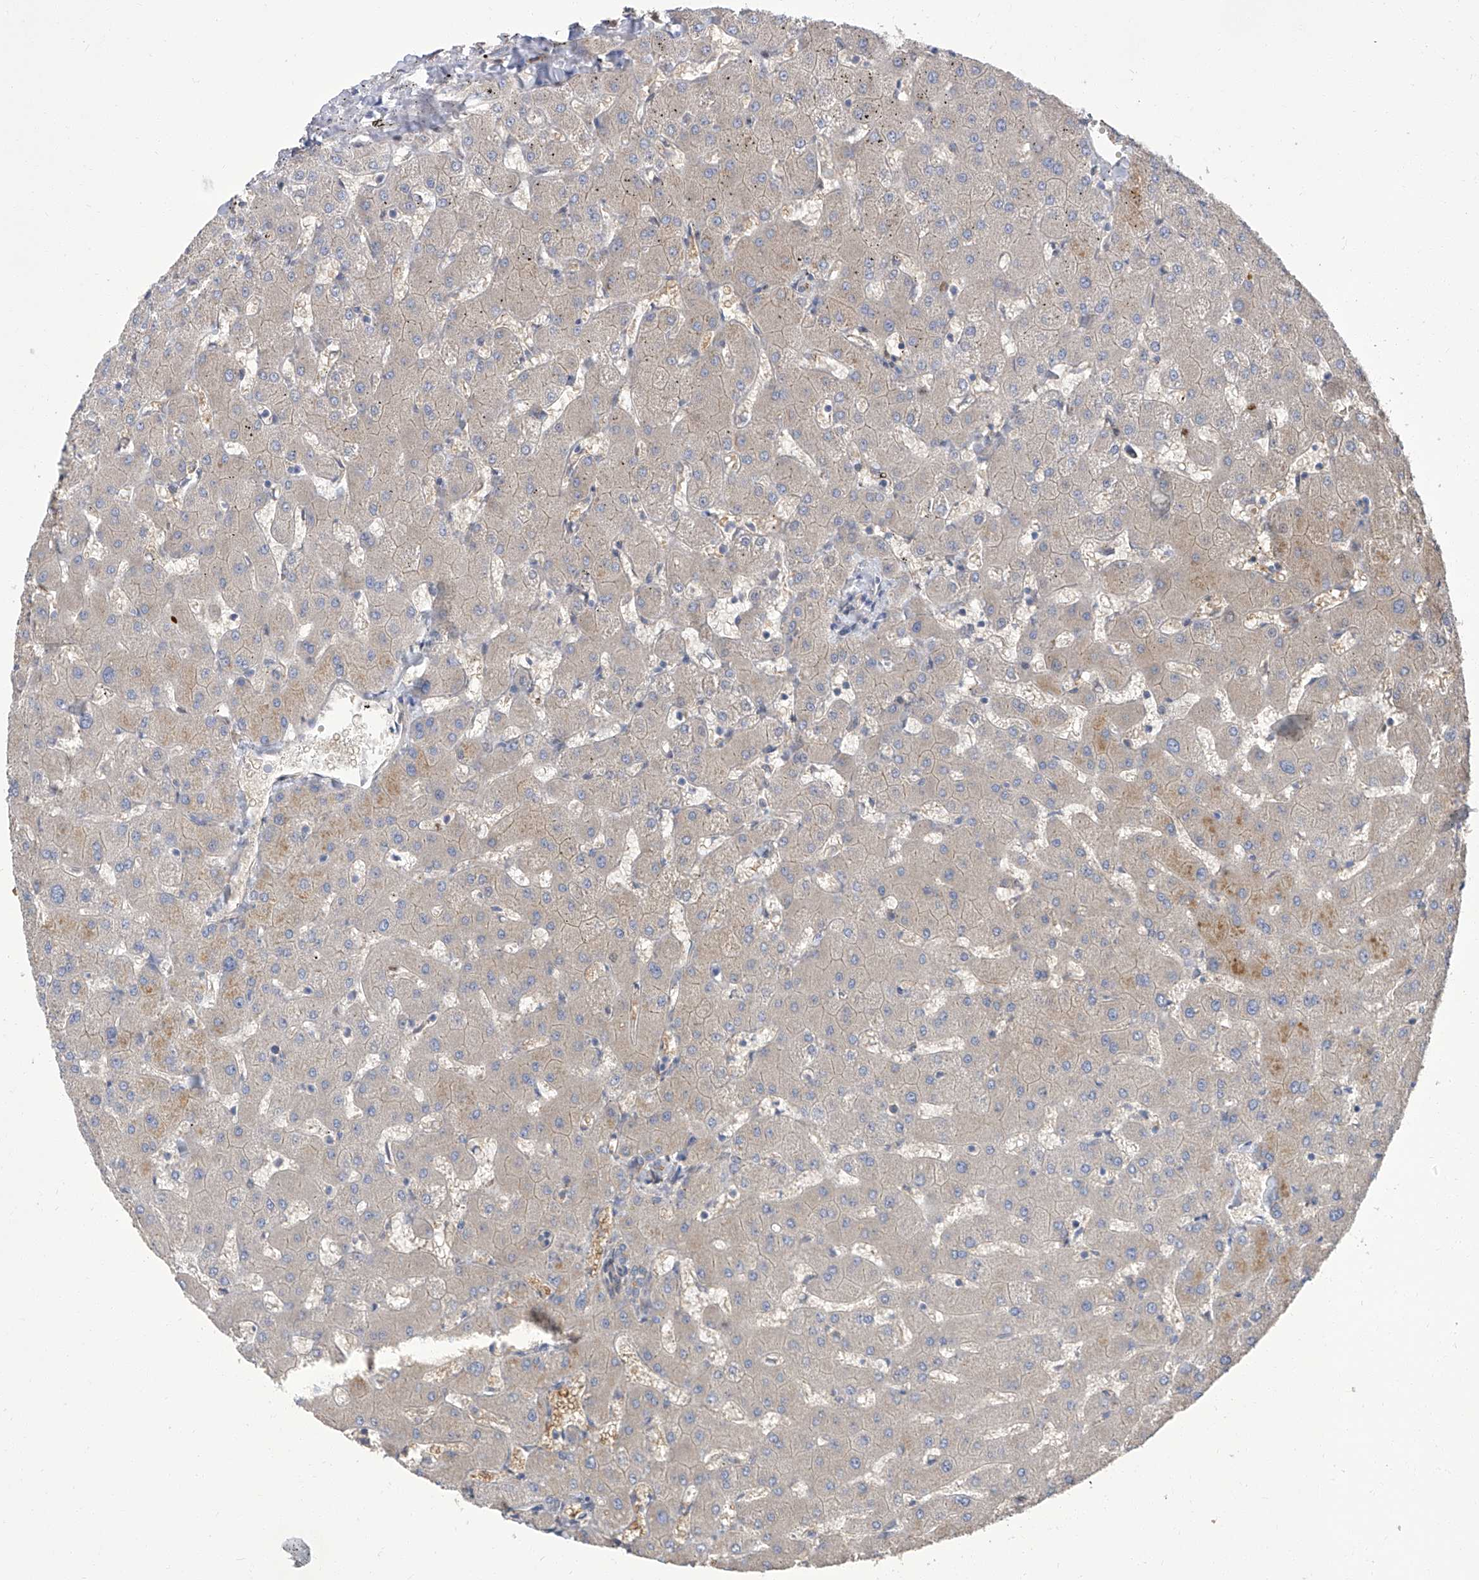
{"staining": {"intensity": "weak", "quantity": "<25%", "location": "cytoplasmic/membranous"}, "tissue": "liver", "cell_type": "Cholangiocytes", "image_type": "normal", "snomed": [{"axis": "morphology", "description": "Normal tissue, NOS"}, {"axis": "topography", "description": "Liver"}], "caption": "The histopathology image demonstrates no significant positivity in cholangiocytes of liver. (Brightfield microscopy of DAB immunohistochemistry at high magnification).", "gene": "PARD3", "patient": {"sex": "female", "age": 63}}